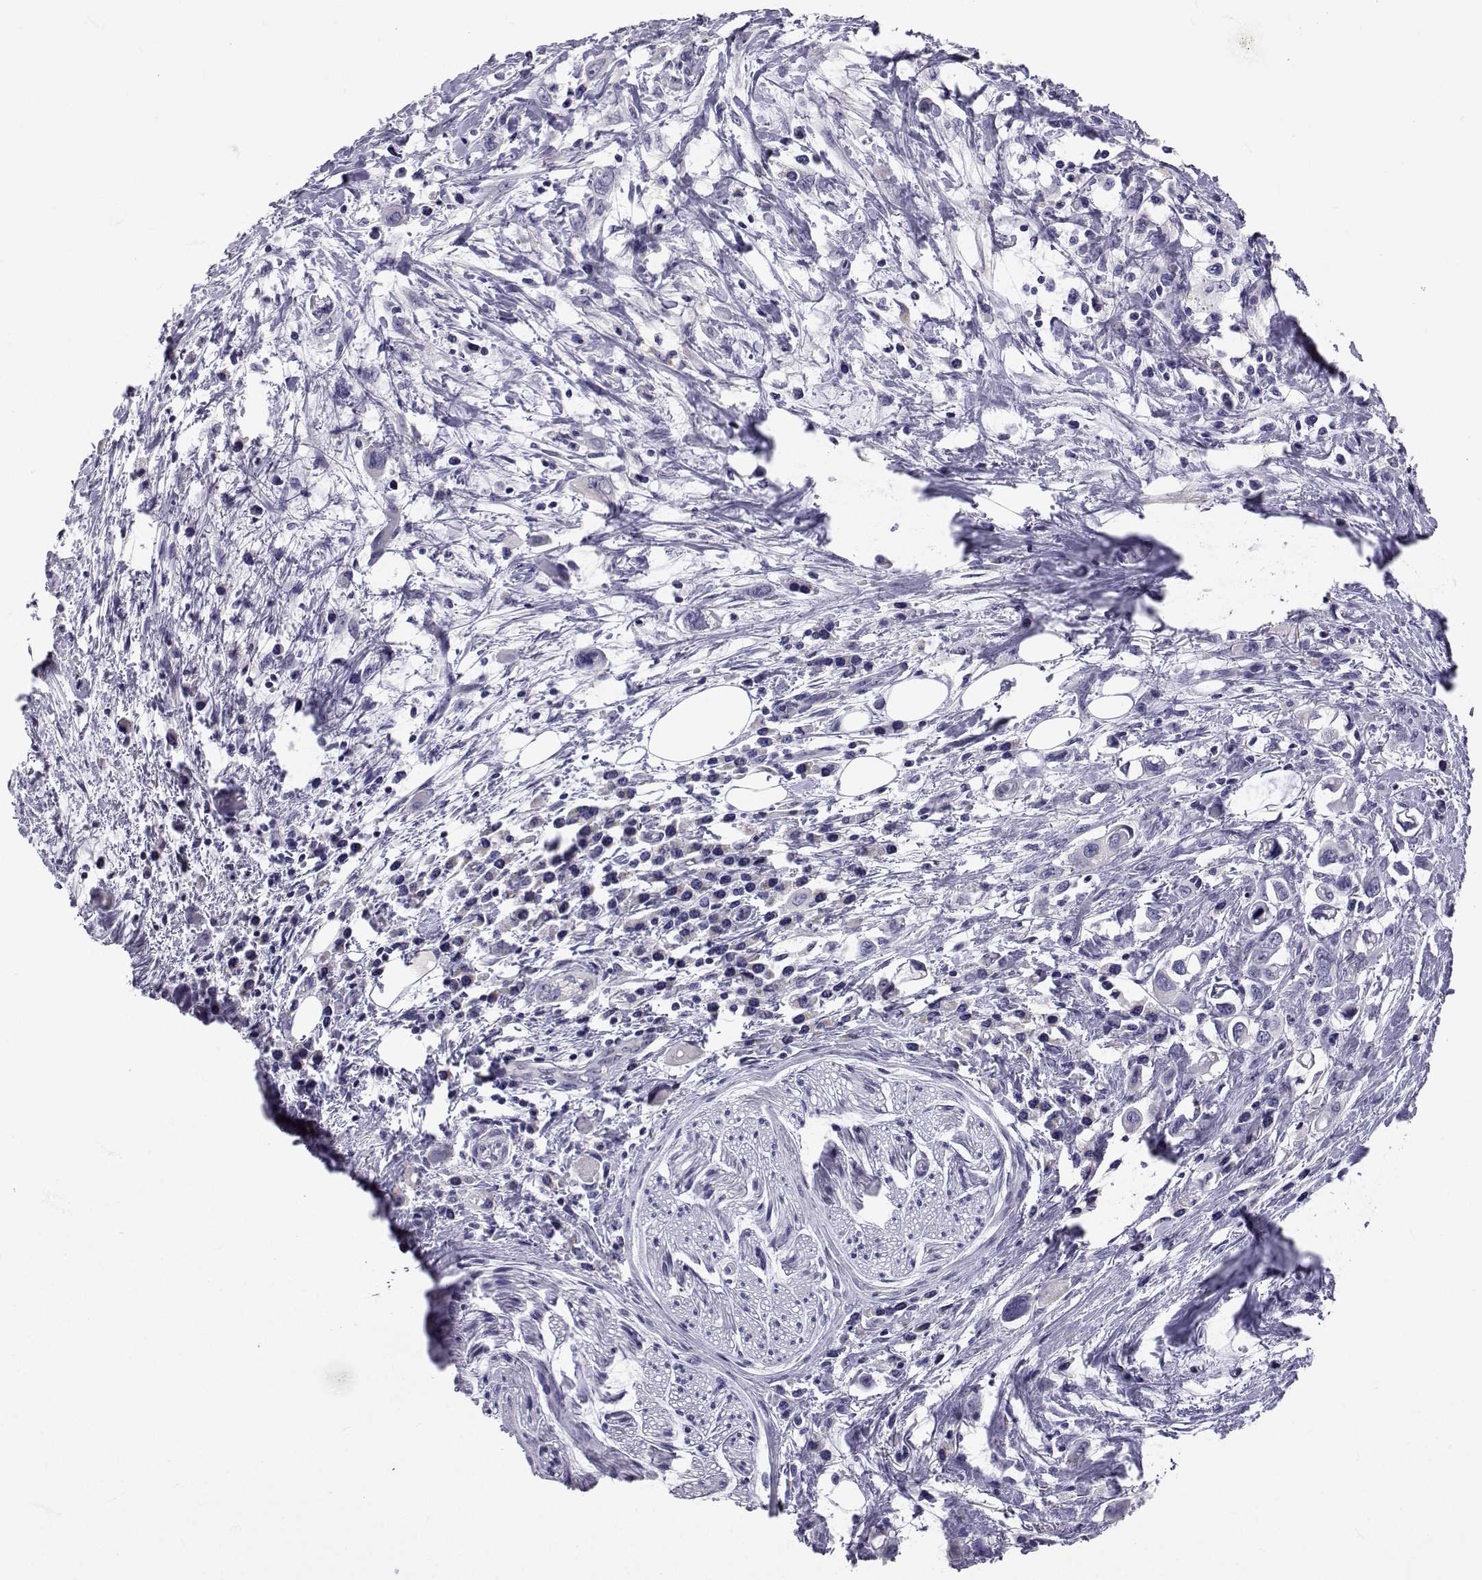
{"staining": {"intensity": "negative", "quantity": "none", "location": "none"}, "tissue": "stomach cancer", "cell_type": "Tumor cells", "image_type": "cancer", "snomed": [{"axis": "morphology", "description": "Adenocarcinoma, NOS"}, {"axis": "topography", "description": "Stomach, upper"}], "caption": "The image exhibits no significant staining in tumor cells of adenocarcinoma (stomach). (DAB immunohistochemistry with hematoxylin counter stain).", "gene": "SLC6A3", "patient": {"sex": "male", "age": 75}}